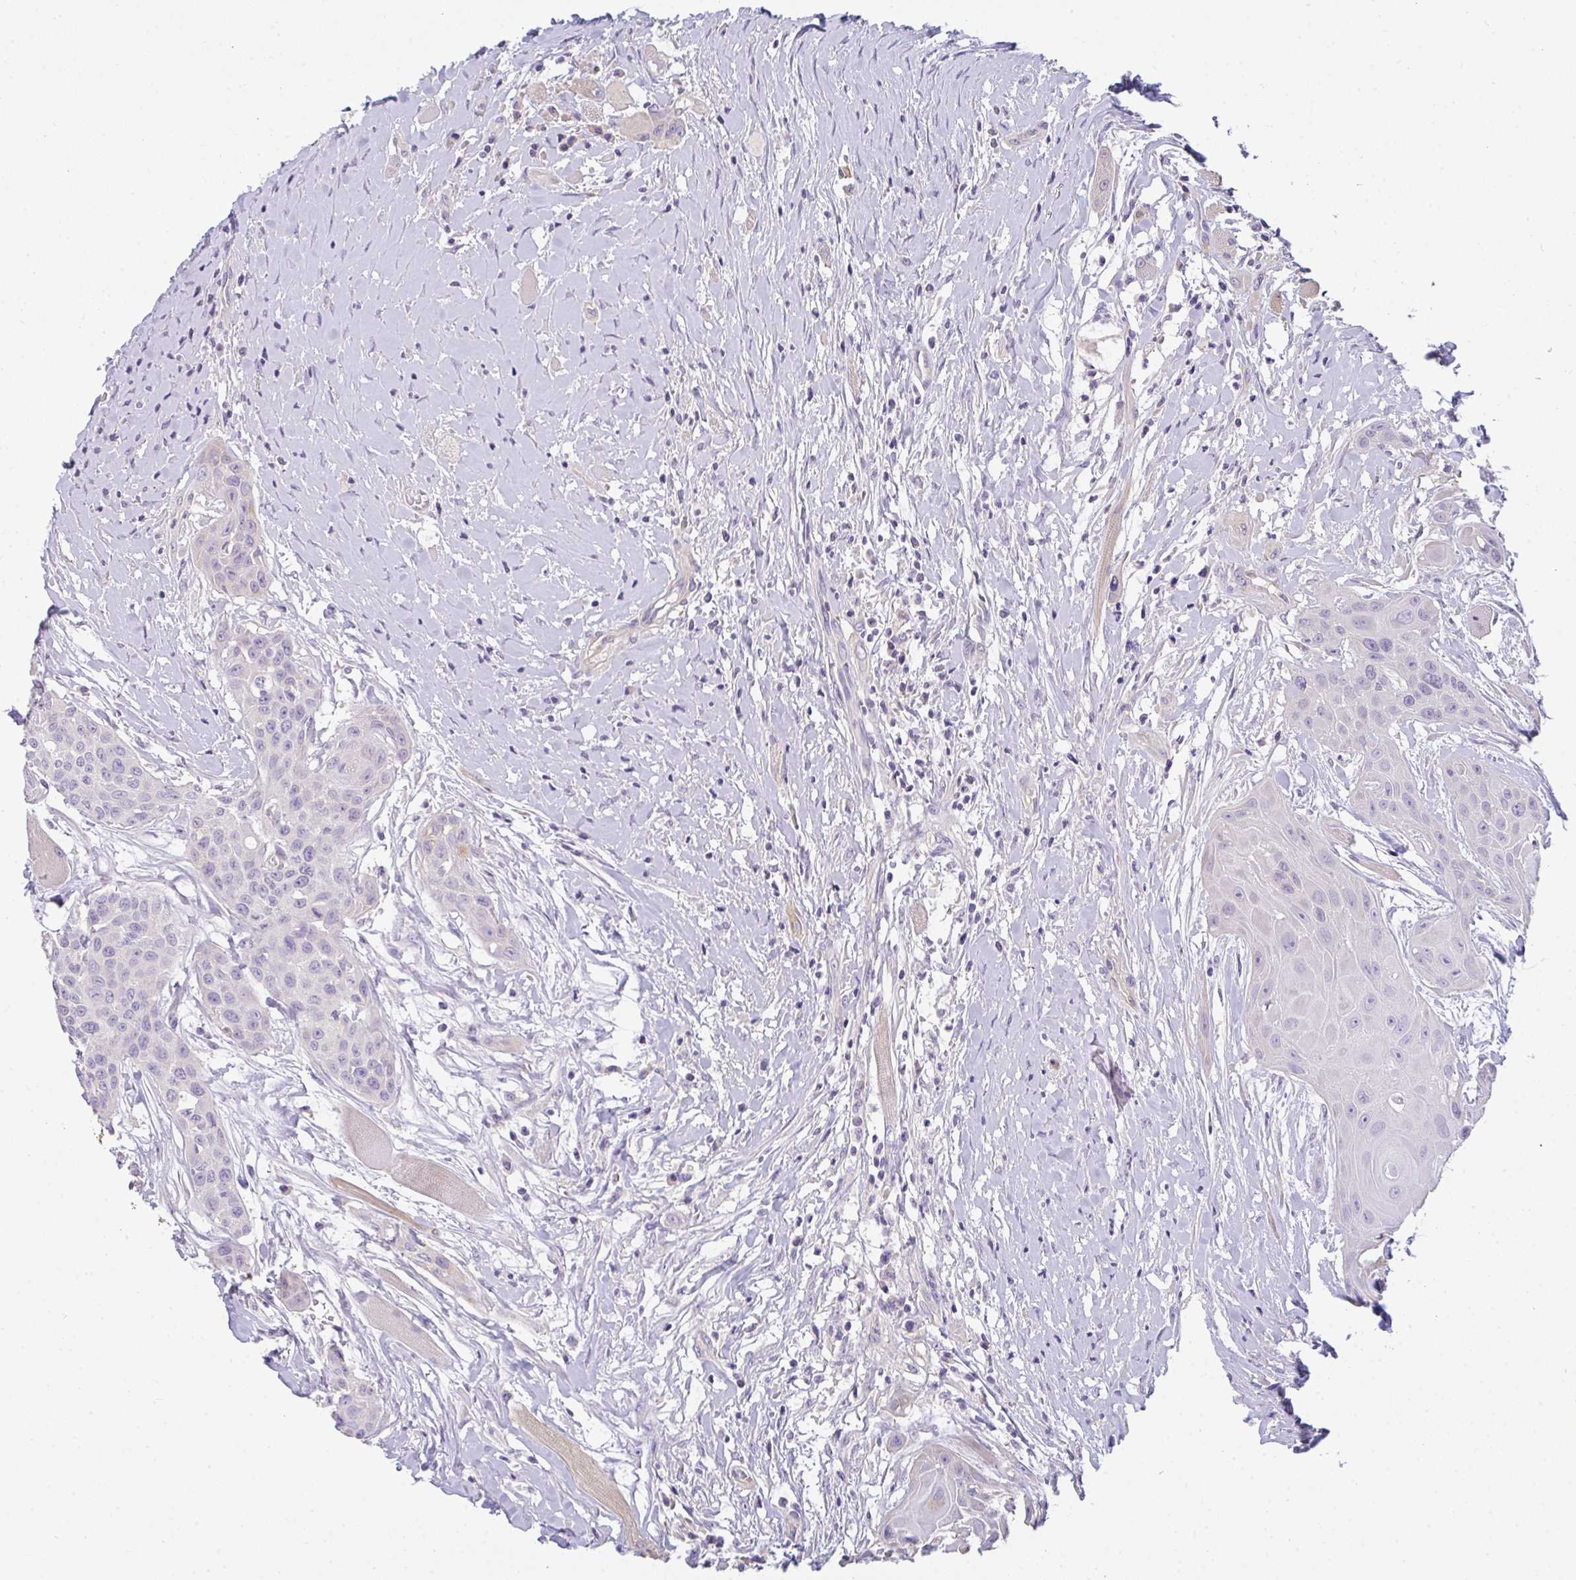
{"staining": {"intensity": "negative", "quantity": "none", "location": "none"}, "tissue": "head and neck cancer", "cell_type": "Tumor cells", "image_type": "cancer", "snomed": [{"axis": "morphology", "description": "Squamous cell carcinoma, NOS"}, {"axis": "topography", "description": "Head-Neck"}], "caption": "DAB (3,3'-diaminobenzidine) immunohistochemical staining of head and neck squamous cell carcinoma displays no significant expression in tumor cells.", "gene": "FILIP1", "patient": {"sex": "female", "age": 73}}